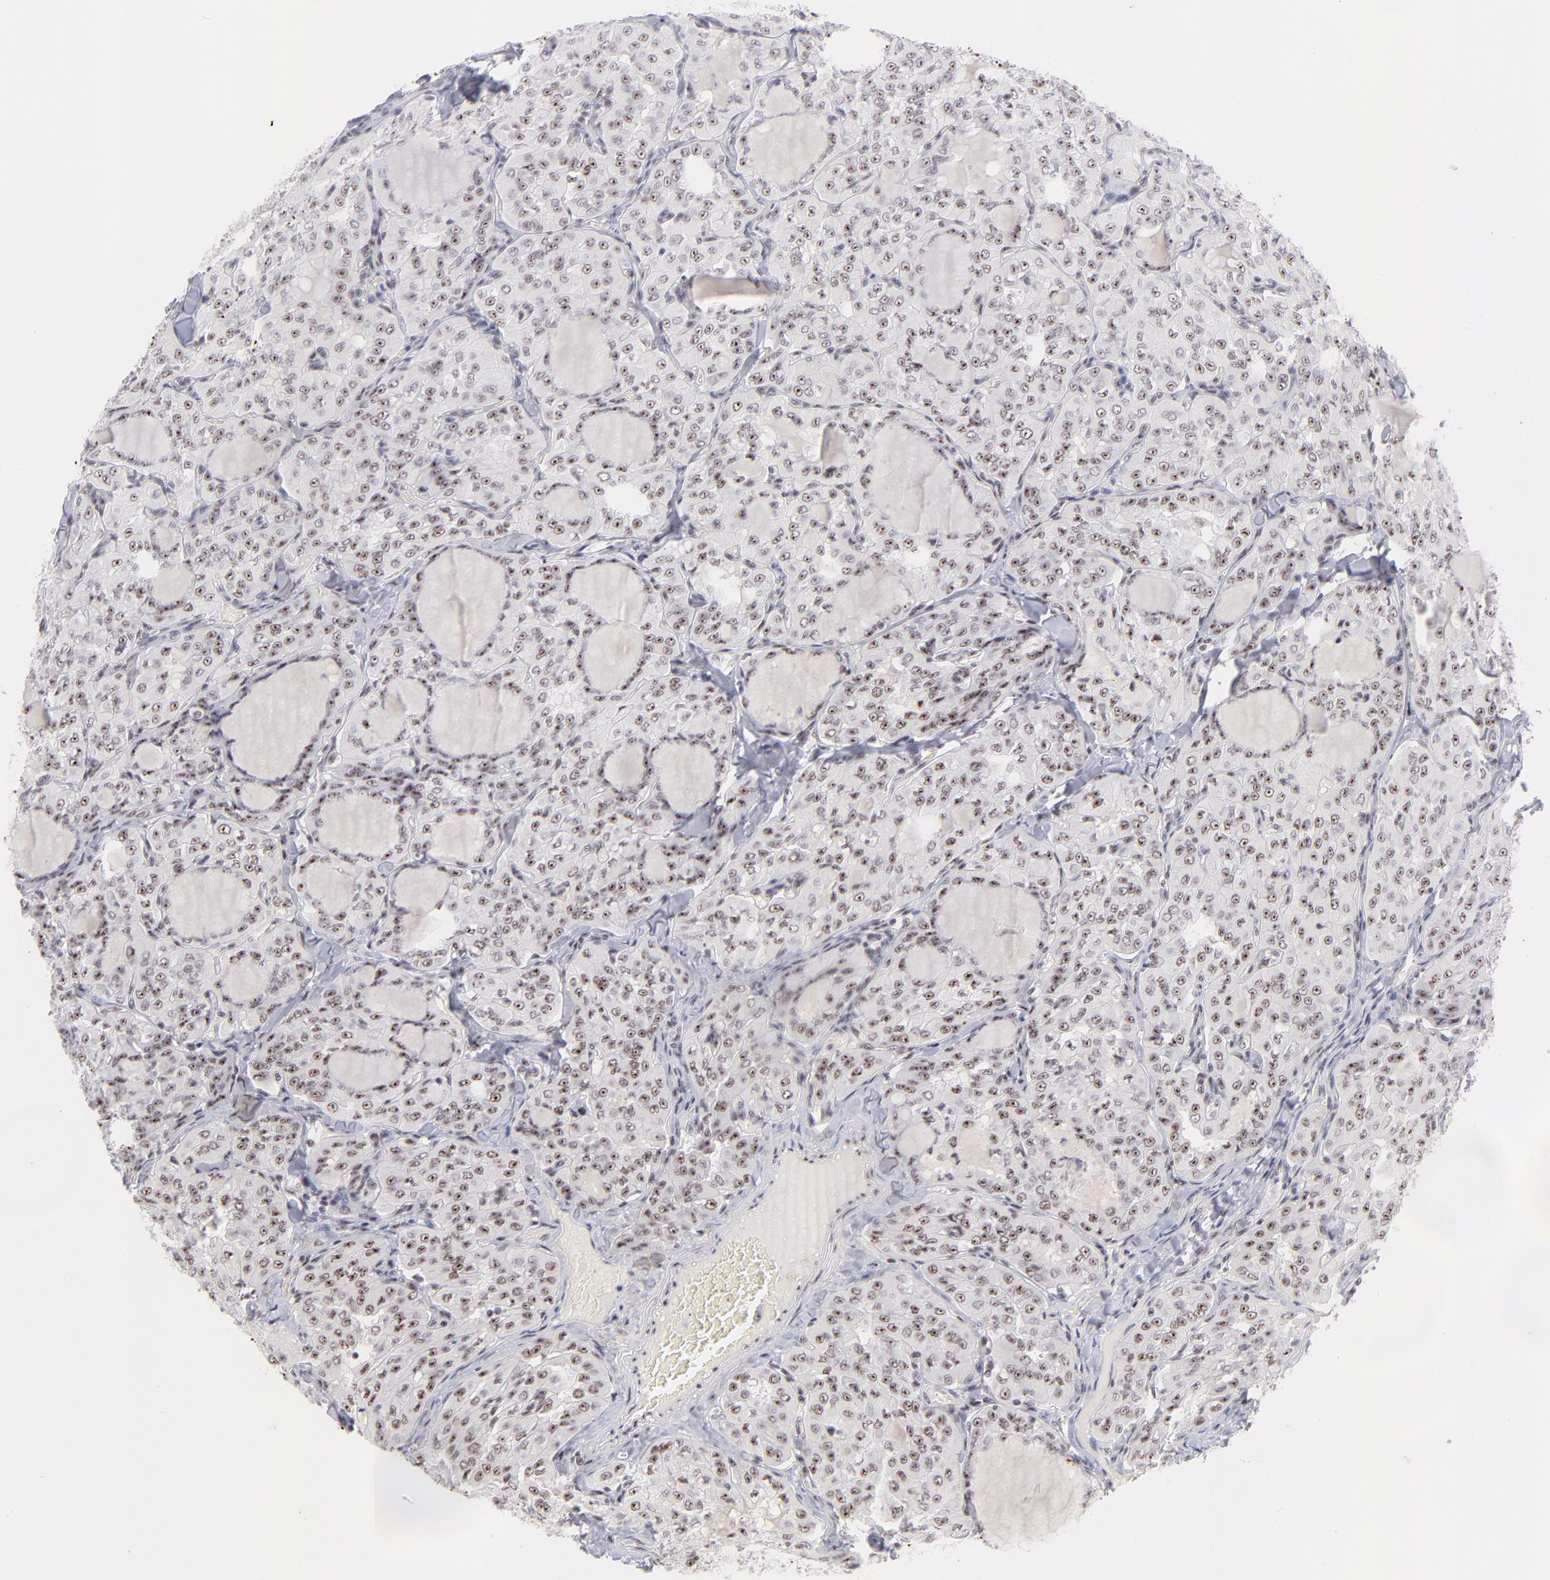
{"staining": {"intensity": "moderate", "quantity": ">75%", "location": "nuclear"}, "tissue": "thyroid cancer", "cell_type": "Tumor cells", "image_type": "cancer", "snomed": [{"axis": "morphology", "description": "Papillary adenocarcinoma, NOS"}, {"axis": "topography", "description": "Thyroid gland"}], "caption": "This photomicrograph demonstrates immunohistochemistry (IHC) staining of human papillary adenocarcinoma (thyroid), with medium moderate nuclear expression in about >75% of tumor cells.", "gene": "CDC25C", "patient": {"sex": "male", "age": 20}}